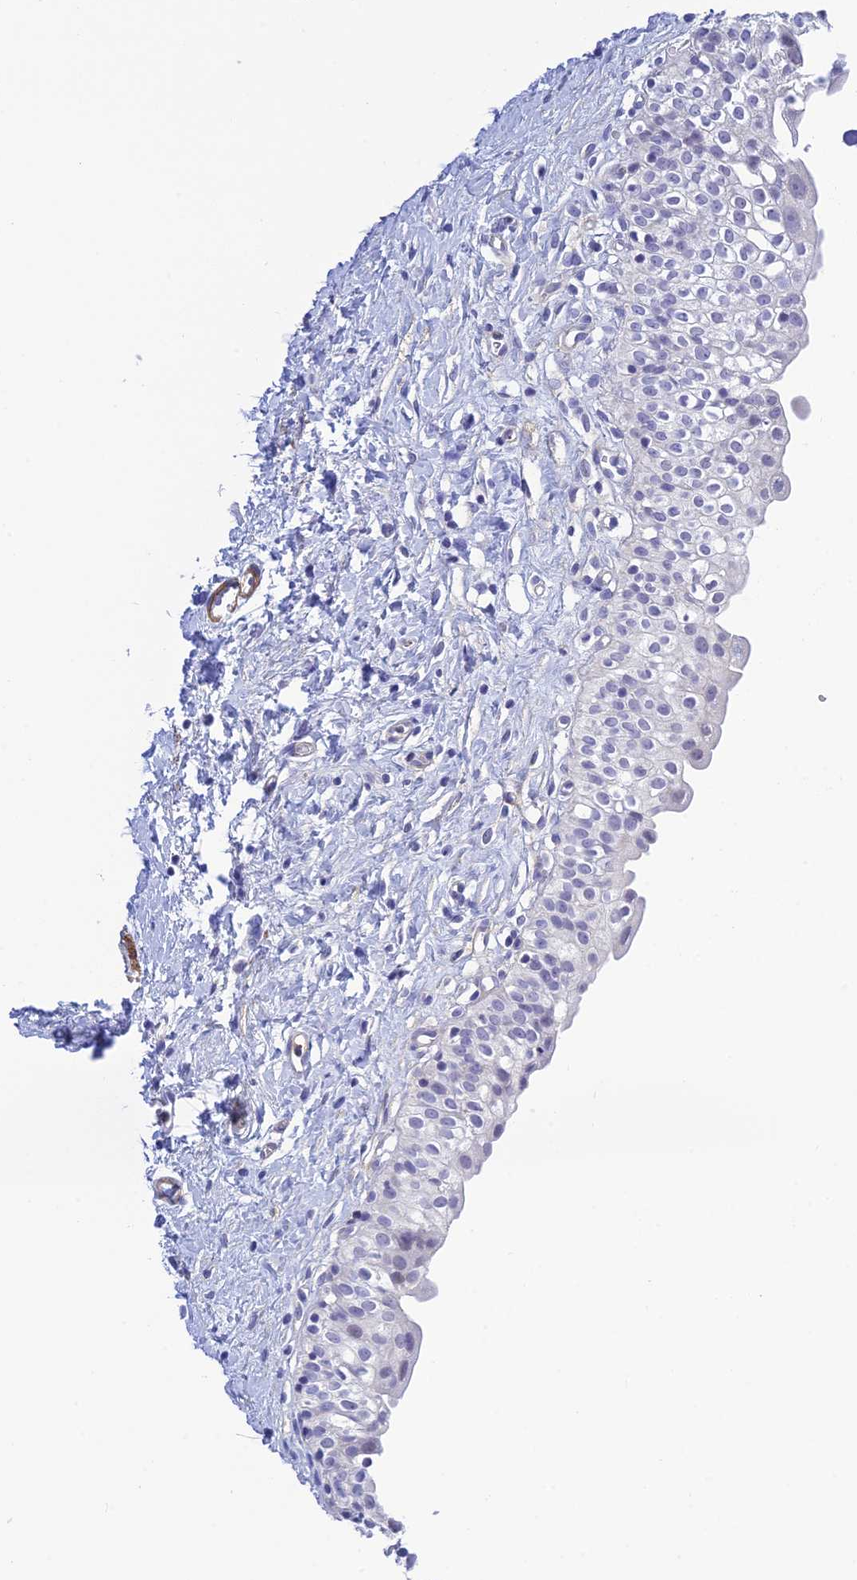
{"staining": {"intensity": "negative", "quantity": "none", "location": "none"}, "tissue": "urinary bladder", "cell_type": "Urothelial cells", "image_type": "normal", "snomed": [{"axis": "morphology", "description": "Normal tissue, NOS"}, {"axis": "topography", "description": "Urinary bladder"}], "caption": "DAB immunohistochemical staining of normal human urinary bladder demonstrates no significant staining in urothelial cells. (DAB immunohistochemistry (IHC) with hematoxylin counter stain).", "gene": "ZDHHC16", "patient": {"sex": "male", "age": 51}}